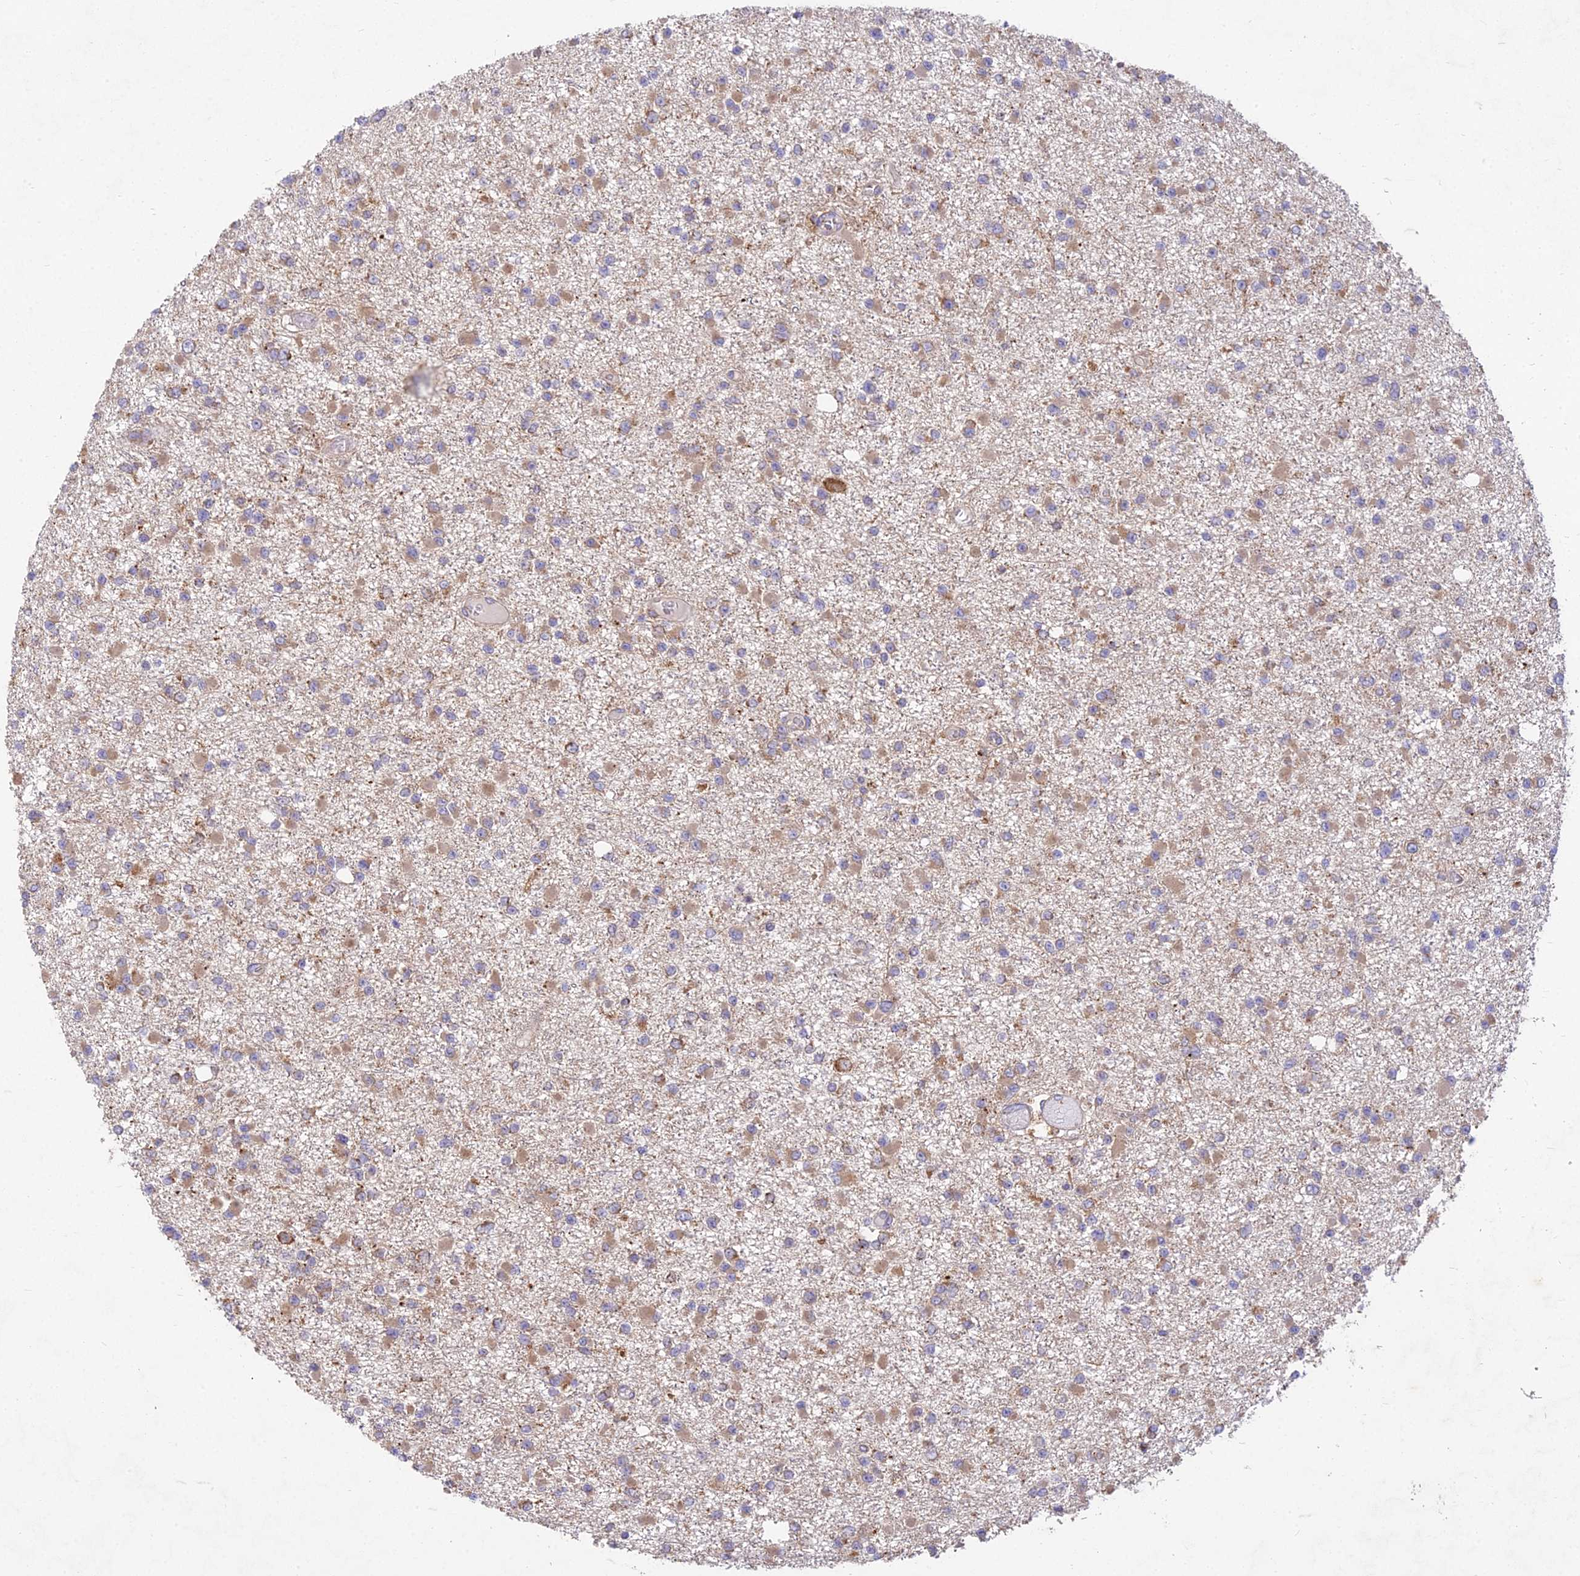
{"staining": {"intensity": "moderate", "quantity": "25%-75%", "location": "cytoplasmic/membranous"}, "tissue": "glioma", "cell_type": "Tumor cells", "image_type": "cancer", "snomed": [{"axis": "morphology", "description": "Glioma, malignant, Low grade"}, {"axis": "topography", "description": "Brain"}], "caption": "A medium amount of moderate cytoplasmic/membranous staining is identified in approximately 25%-75% of tumor cells in glioma tissue.", "gene": "NXNL2", "patient": {"sex": "female", "age": 22}}